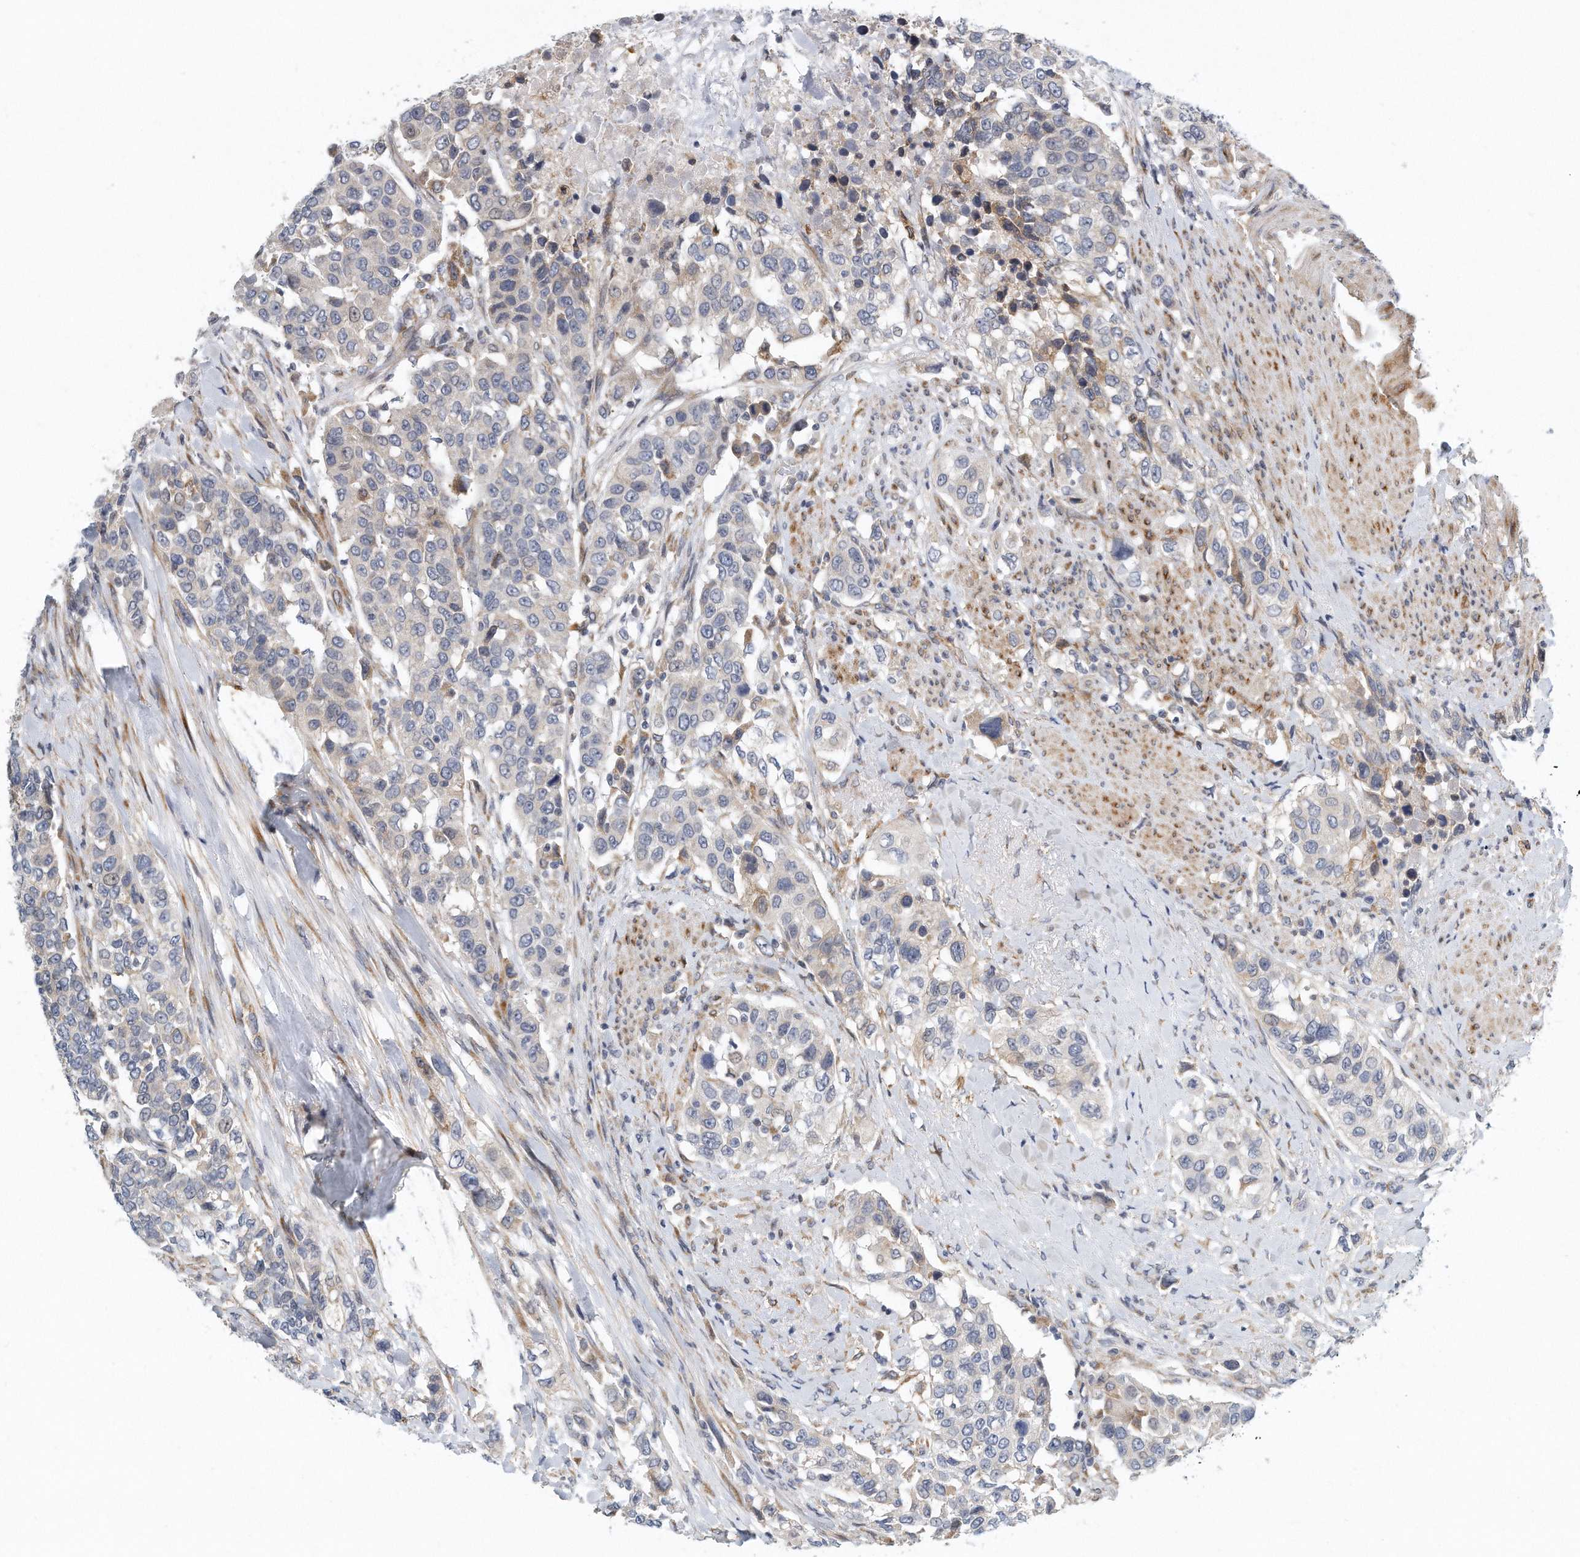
{"staining": {"intensity": "negative", "quantity": "none", "location": "none"}, "tissue": "urothelial cancer", "cell_type": "Tumor cells", "image_type": "cancer", "snomed": [{"axis": "morphology", "description": "Urothelial carcinoma, High grade"}, {"axis": "topography", "description": "Urinary bladder"}], "caption": "Image shows no protein positivity in tumor cells of urothelial cancer tissue.", "gene": "VLDLR", "patient": {"sex": "female", "age": 80}}